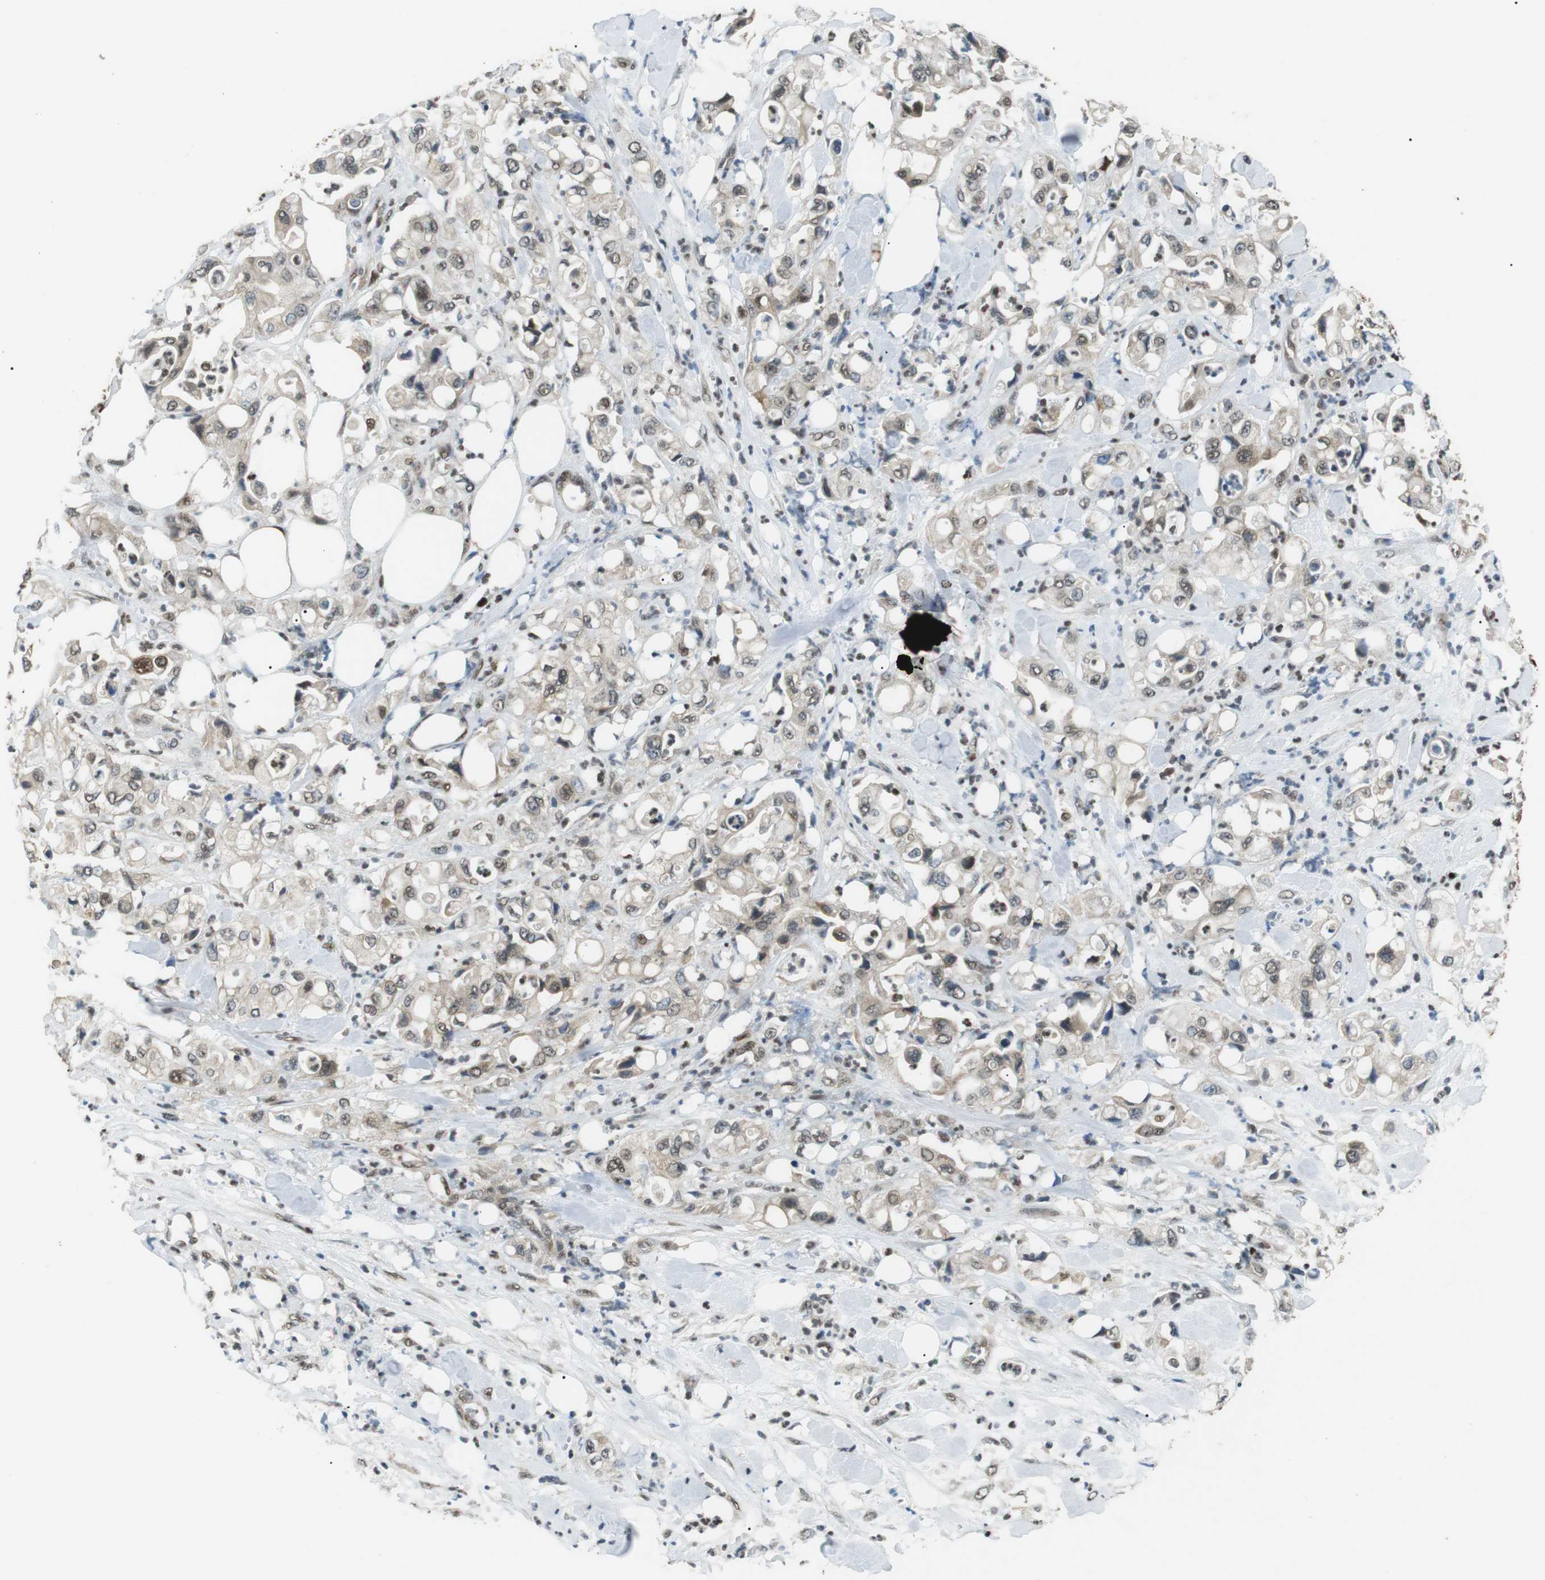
{"staining": {"intensity": "weak", "quantity": "<25%", "location": "nuclear"}, "tissue": "pancreatic cancer", "cell_type": "Tumor cells", "image_type": "cancer", "snomed": [{"axis": "morphology", "description": "Adenocarcinoma, NOS"}, {"axis": "topography", "description": "Pancreas"}], "caption": "Pancreatic cancer (adenocarcinoma) was stained to show a protein in brown. There is no significant staining in tumor cells. (Brightfield microscopy of DAB (3,3'-diaminobenzidine) immunohistochemistry at high magnification).", "gene": "ORAI3", "patient": {"sex": "male", "age": 70}}